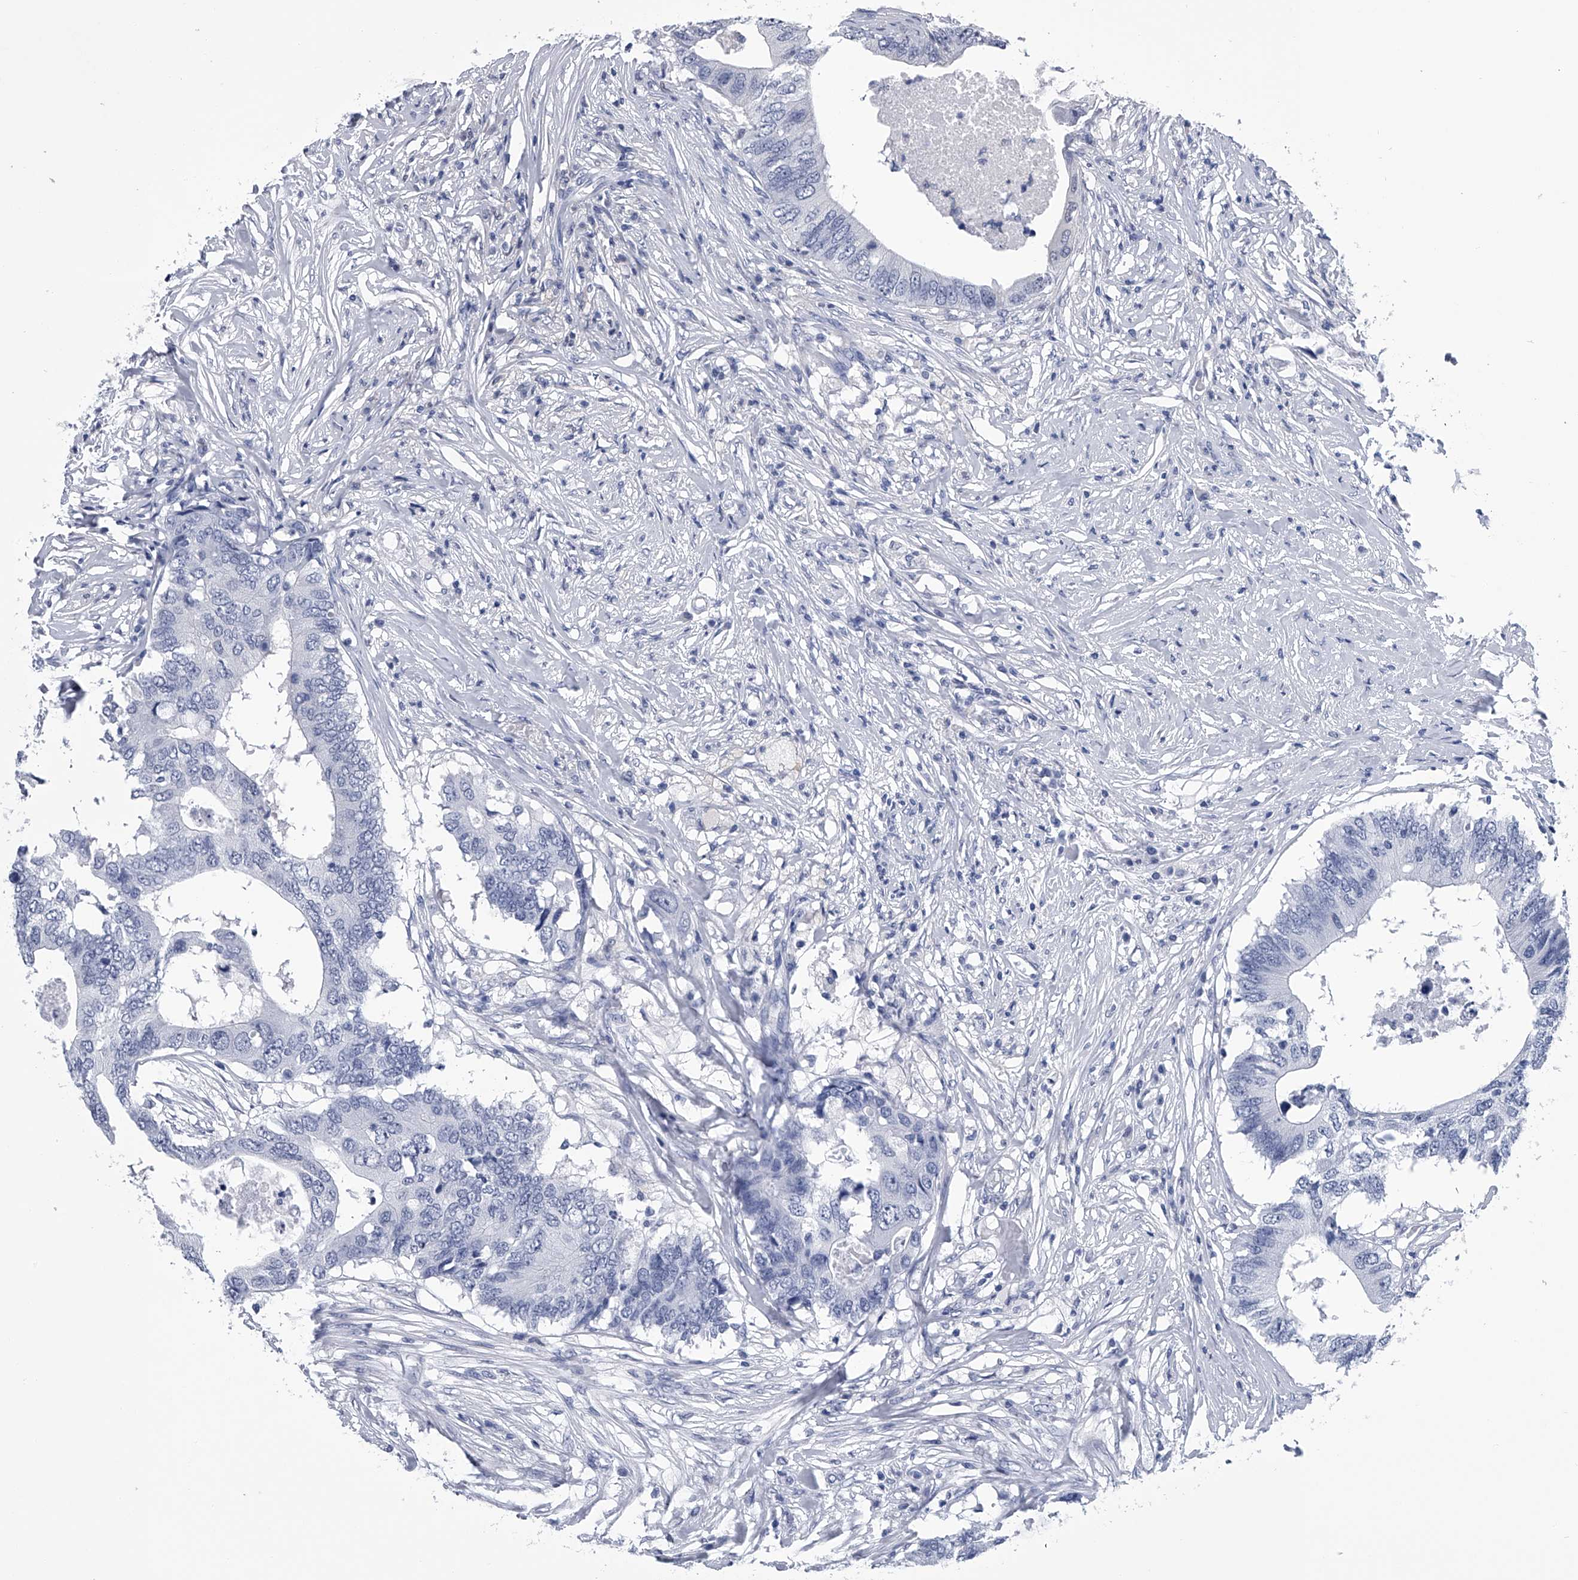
{"staining": {"intensity": "negative", "quantity": "none", "location": "none"}, "tissue": "colorectal cancer", "cell_type": "Tumor cells", "image_type": "cancer", "snomed": [{"axis": "morphology", "description": "Adenocarcinoma, NOS"}, {"axis": "topography", "description": "Colon"}], "caption": "This histopathology image is of colorectal cancer stained with immunohistochemistry (IHC) to label a protein in brown with the nuclei are counter-stained blue. There is no expression in tumor cells. (Brightfield microscopy of DAB immunohistochemistry (IHC) at high magnification).", "gene": "PDXK", "patient": {"sex": "male", "age": 71}}